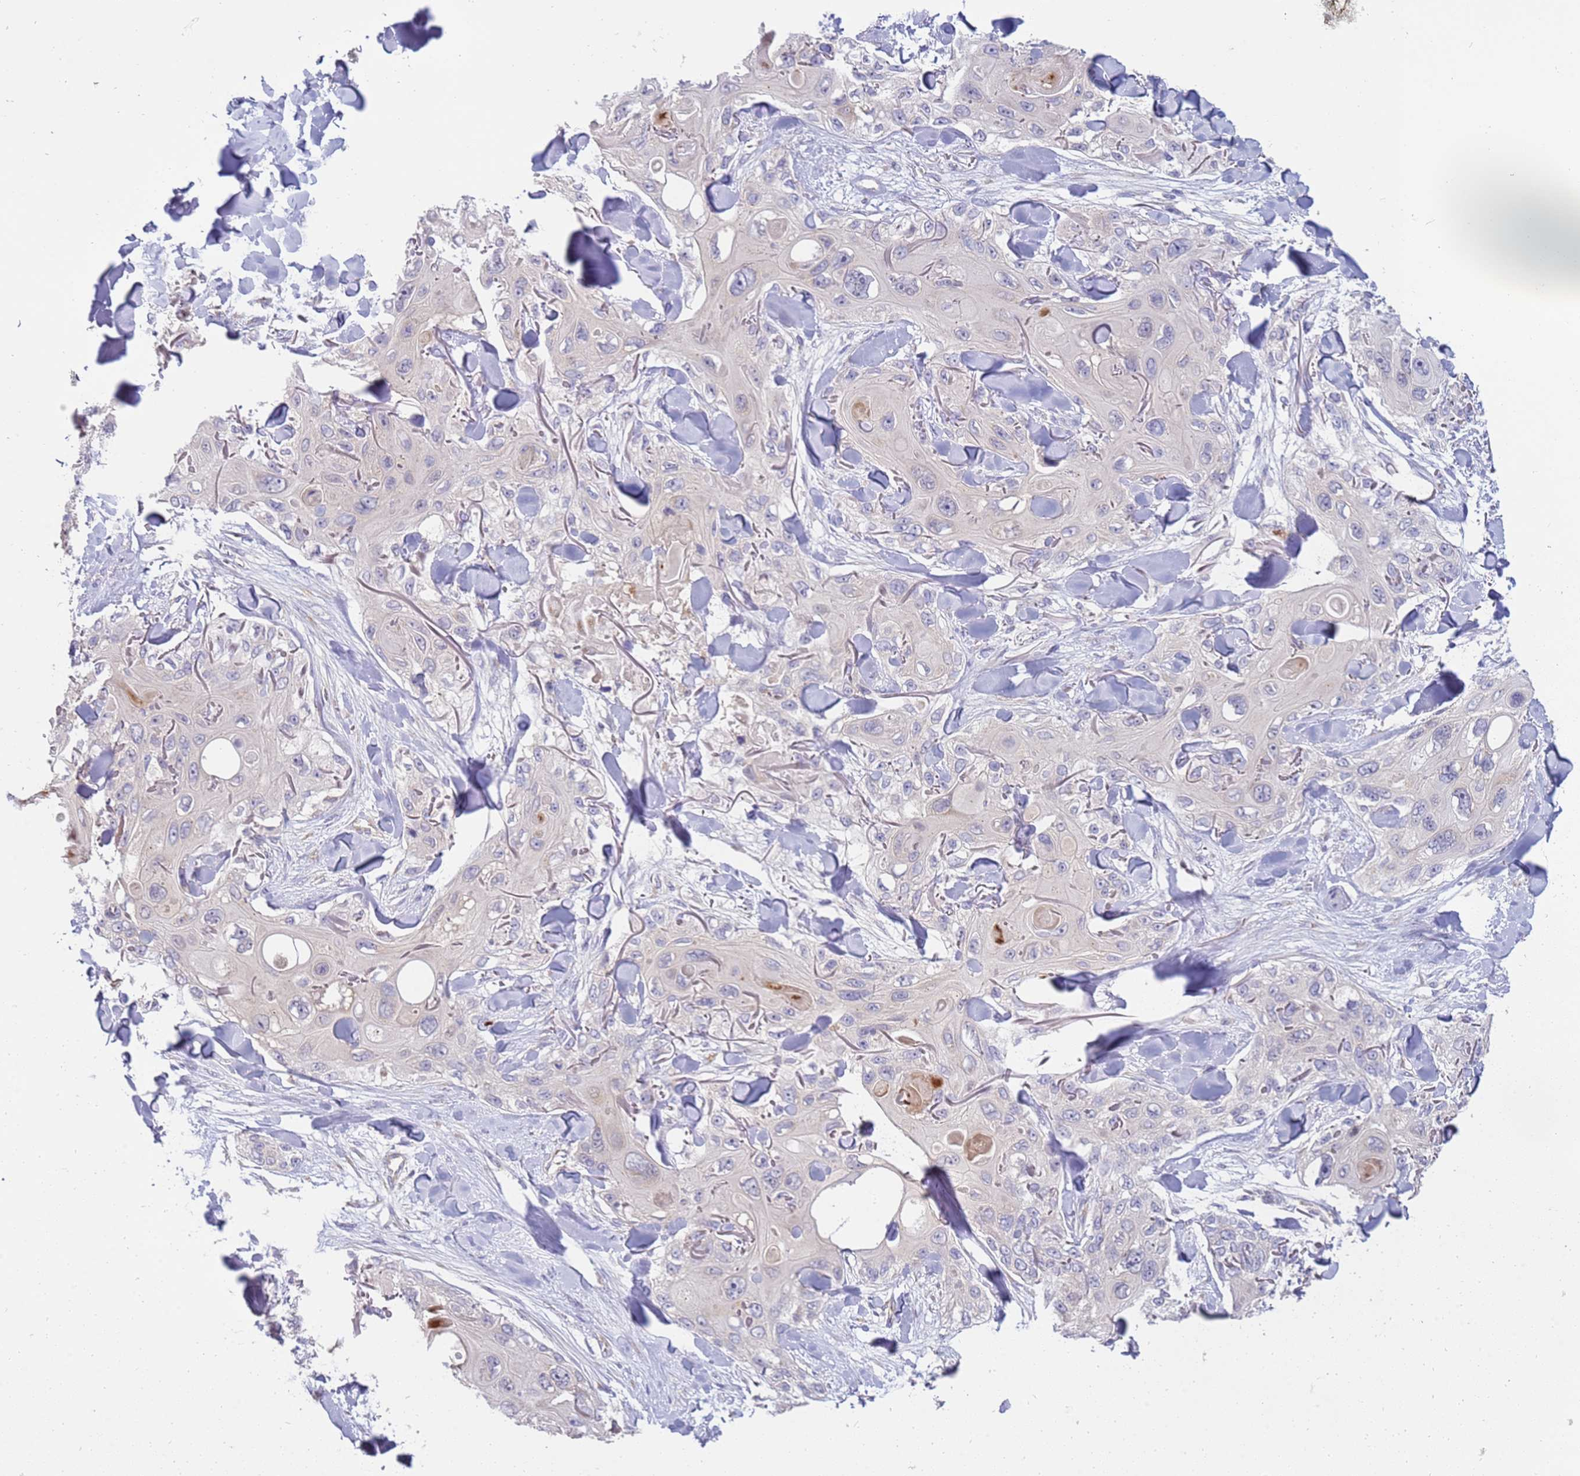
{"staining": {"intensity": "negative", "quantity": "none", "location": "none"}, "tissue": "skin cancer", "cell_type": "Tumor cells", "image_type": "cancer", "snomed": [{"axis": "morphology", "description": "Normal tissue, NOS"}, {"axis": "morphology", "description": "Squamous cell carcinoma, NOS"}, {"axis": "topography", "description": "Skin"}], "caption": "An image of skin cancer (squamous cell carcinoma) stained for a protein displays no brown staining in tumor cells. Nuclei are stained in blue.", "gene": "NMUR2", "patient": {"sex": "male", "age": 72}}